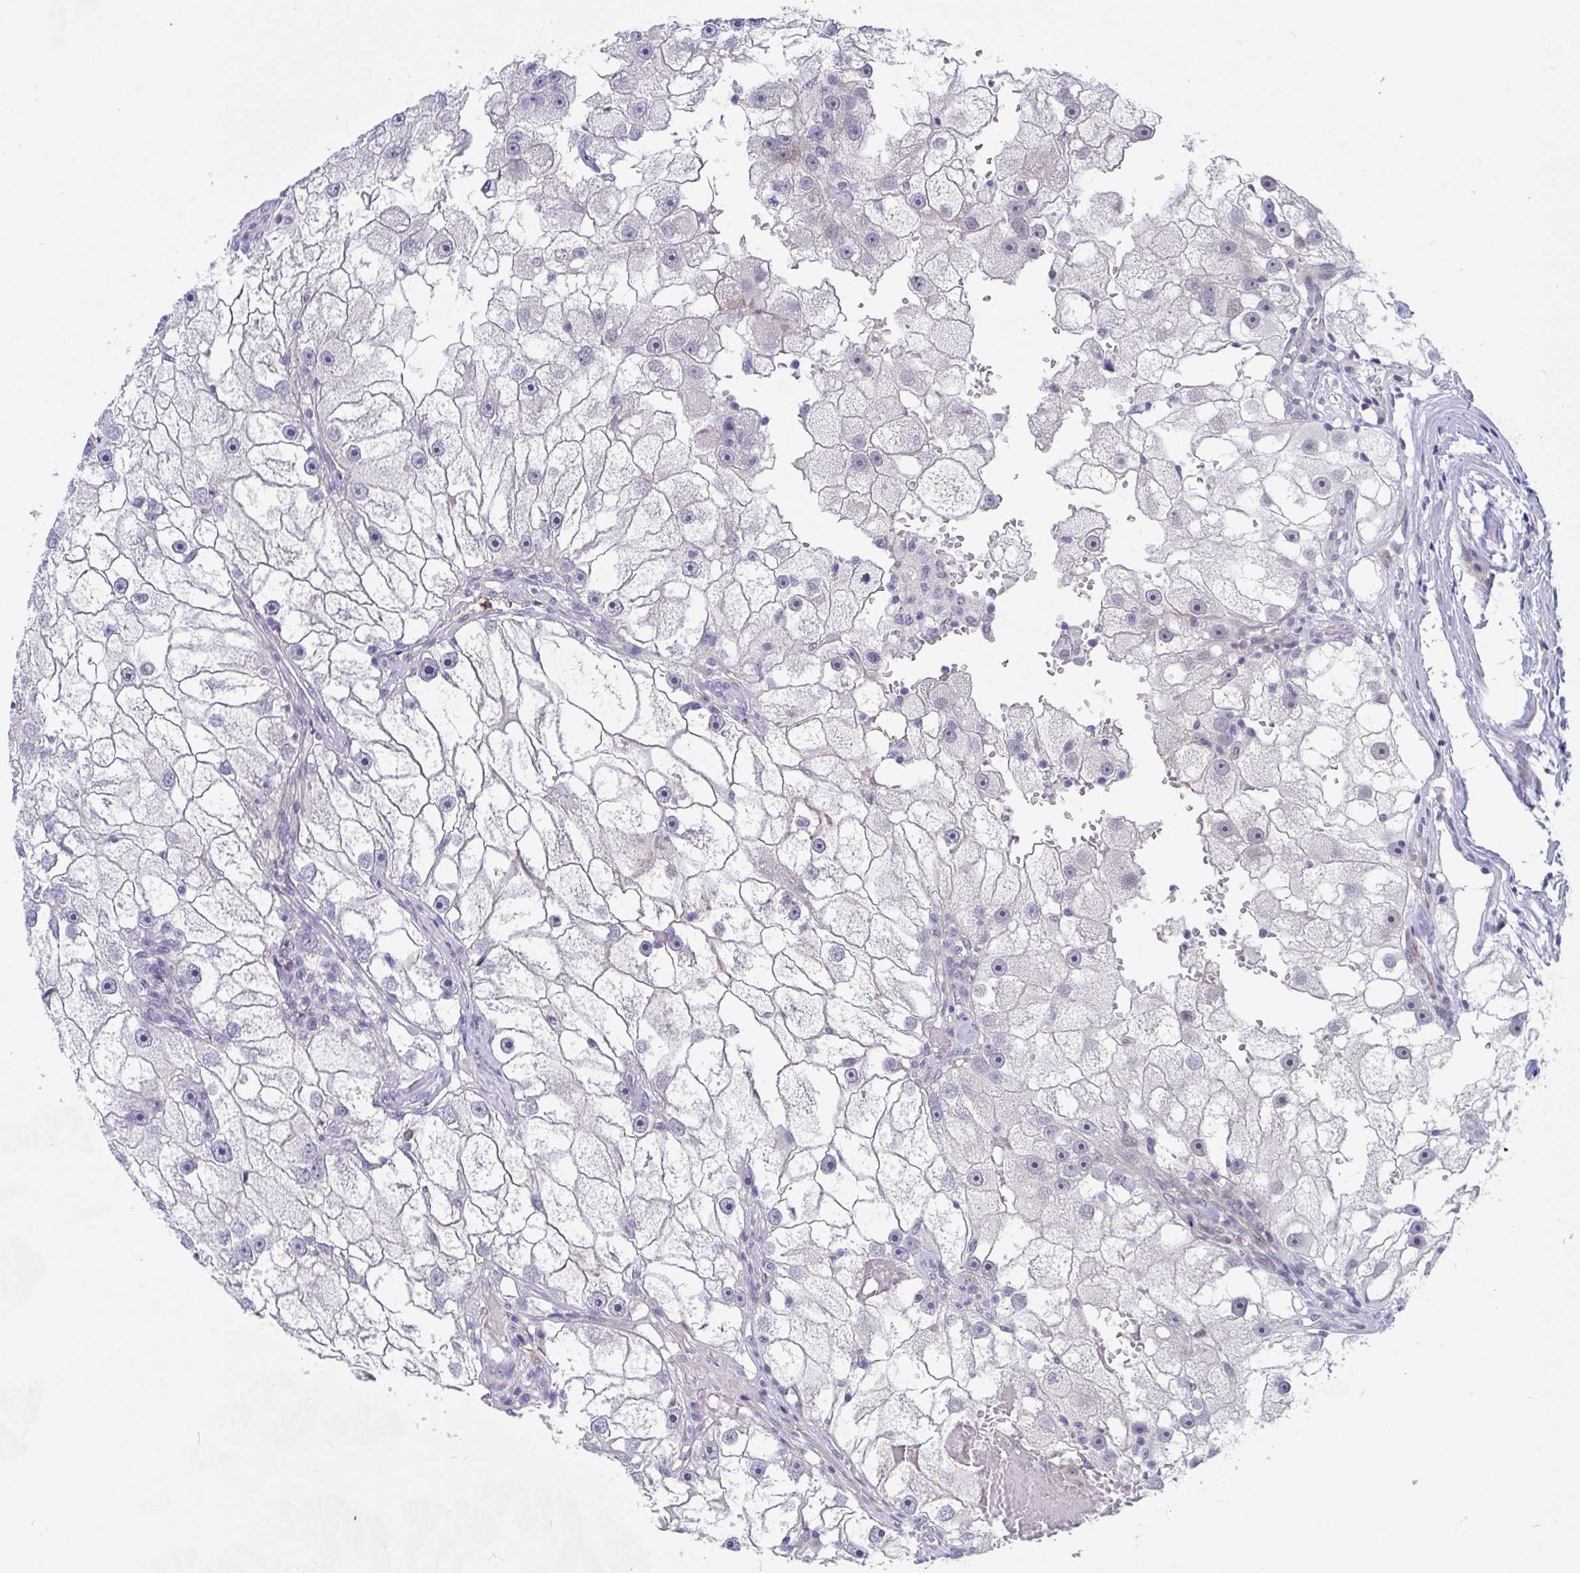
{"staining": {"intensity": "negative", "quantity": "none", "location": "none"}, "tissue": "renal cancer", "cell_type": "Tumor cells", "image_type": "cancer", "snomed": [{"axis": "morphology", "description": "Adenocarcinoma, NOS"}, {"axis": "topography", "description": "Kidney"}], "caption": "An immunohistochemistry (IHC) micrograph of adenocarcinoma (renal) is shown. There is no staining in tumor cells of adenocarcinoma (renal). (DAB immunohistochemistry (IHC) with hematoxylin counter stain).", "gene": "DAOA", "patient": {"sex": "male", "age": 63}}